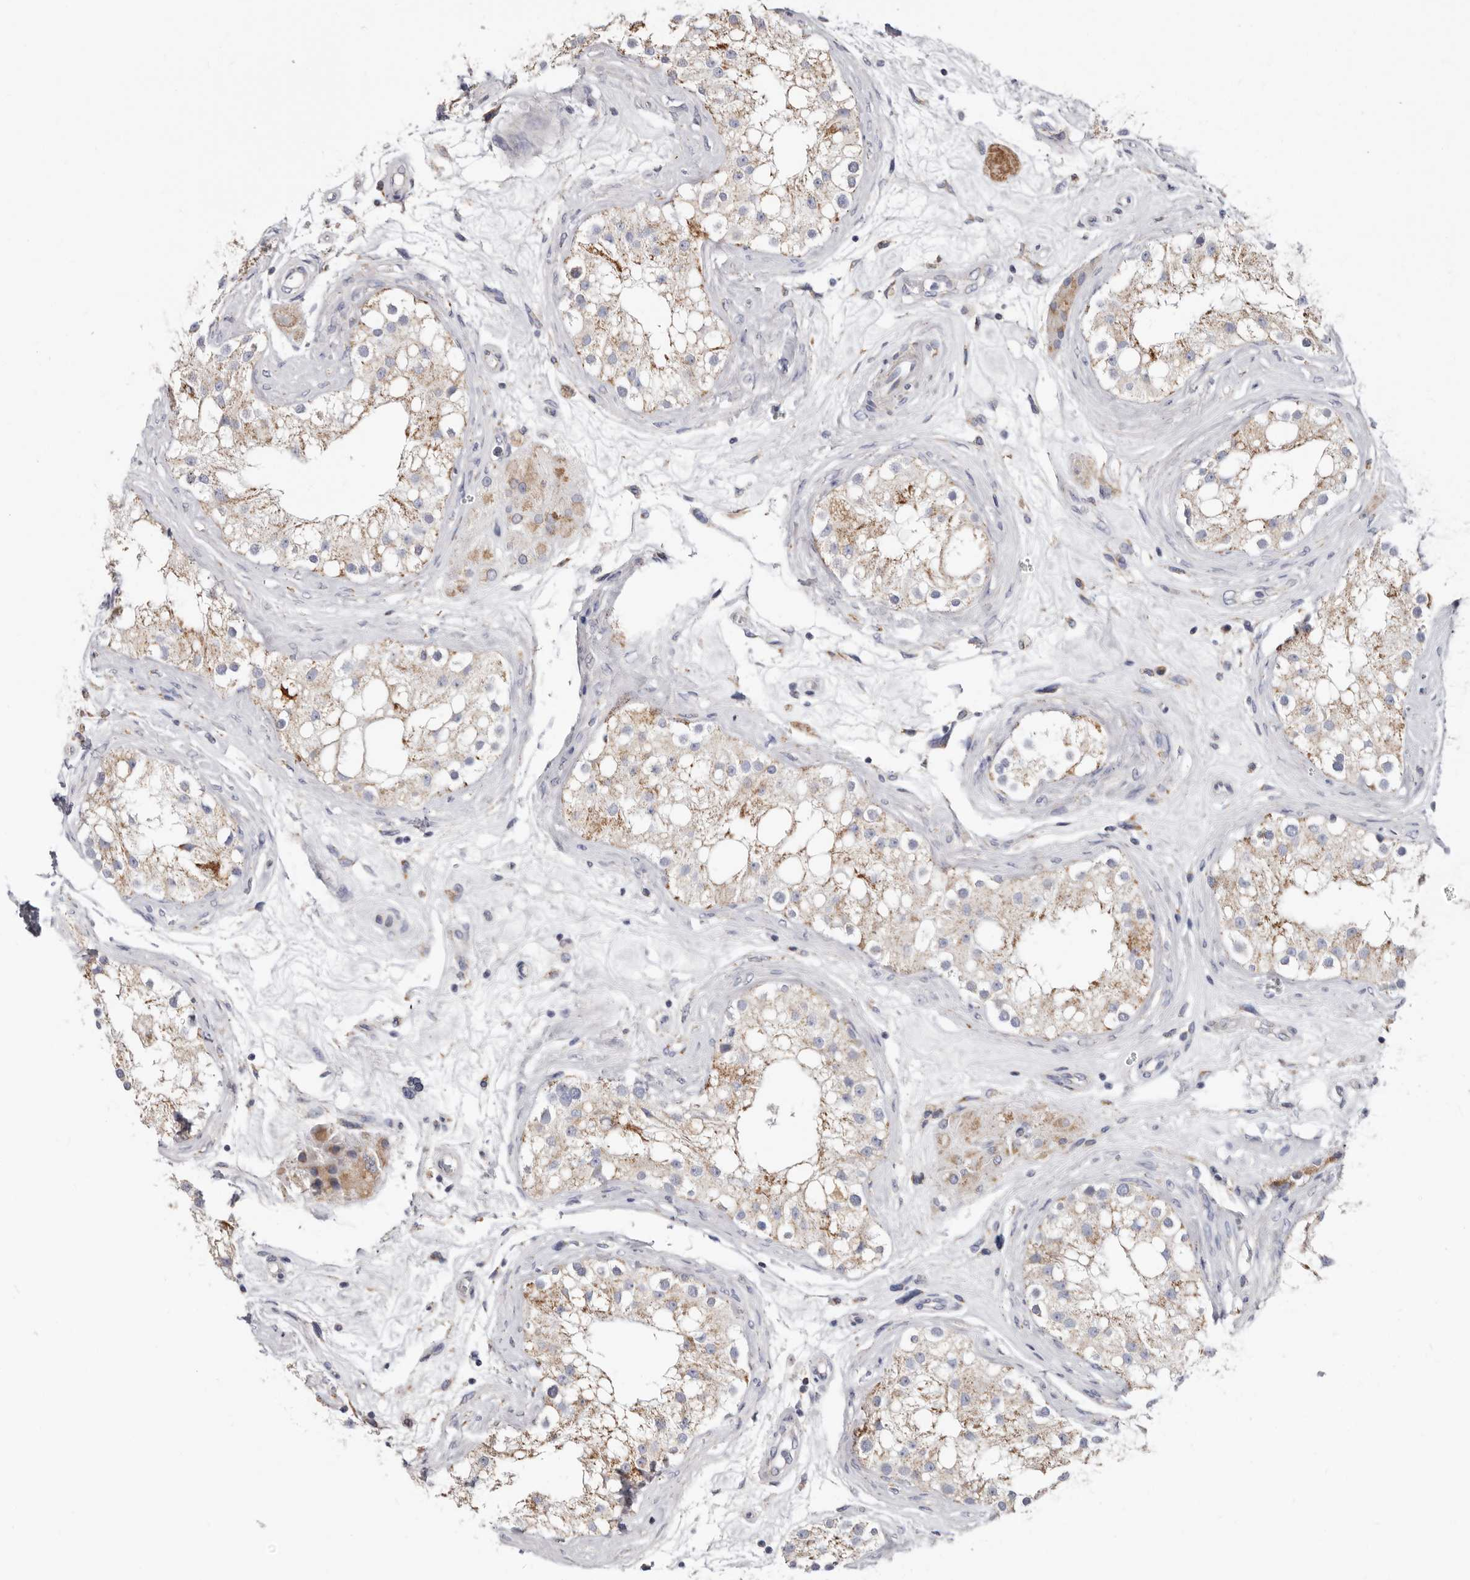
{"staining": {"intensity": "weak", "quantity": ">75%", "location": "cytoplasmic/membranous"}, "tissue": "testis", "cell_type": "Cells in seminiferous ducts", "image_type": "normal", "snomed": [{"axis": "morphology", "description": "Normal tissue, NOS"}, {"axis": "topography", "description": "Testis"}], "caption": "DAB immunohistochemical staining of unremarkable human testis exhibits weak cytoplasmic/membranous protein staining in approximately >75% of cells in seminiferous ducts.", "gene": "RSPO2", "patient": {"sex": "male", "age": 84}}